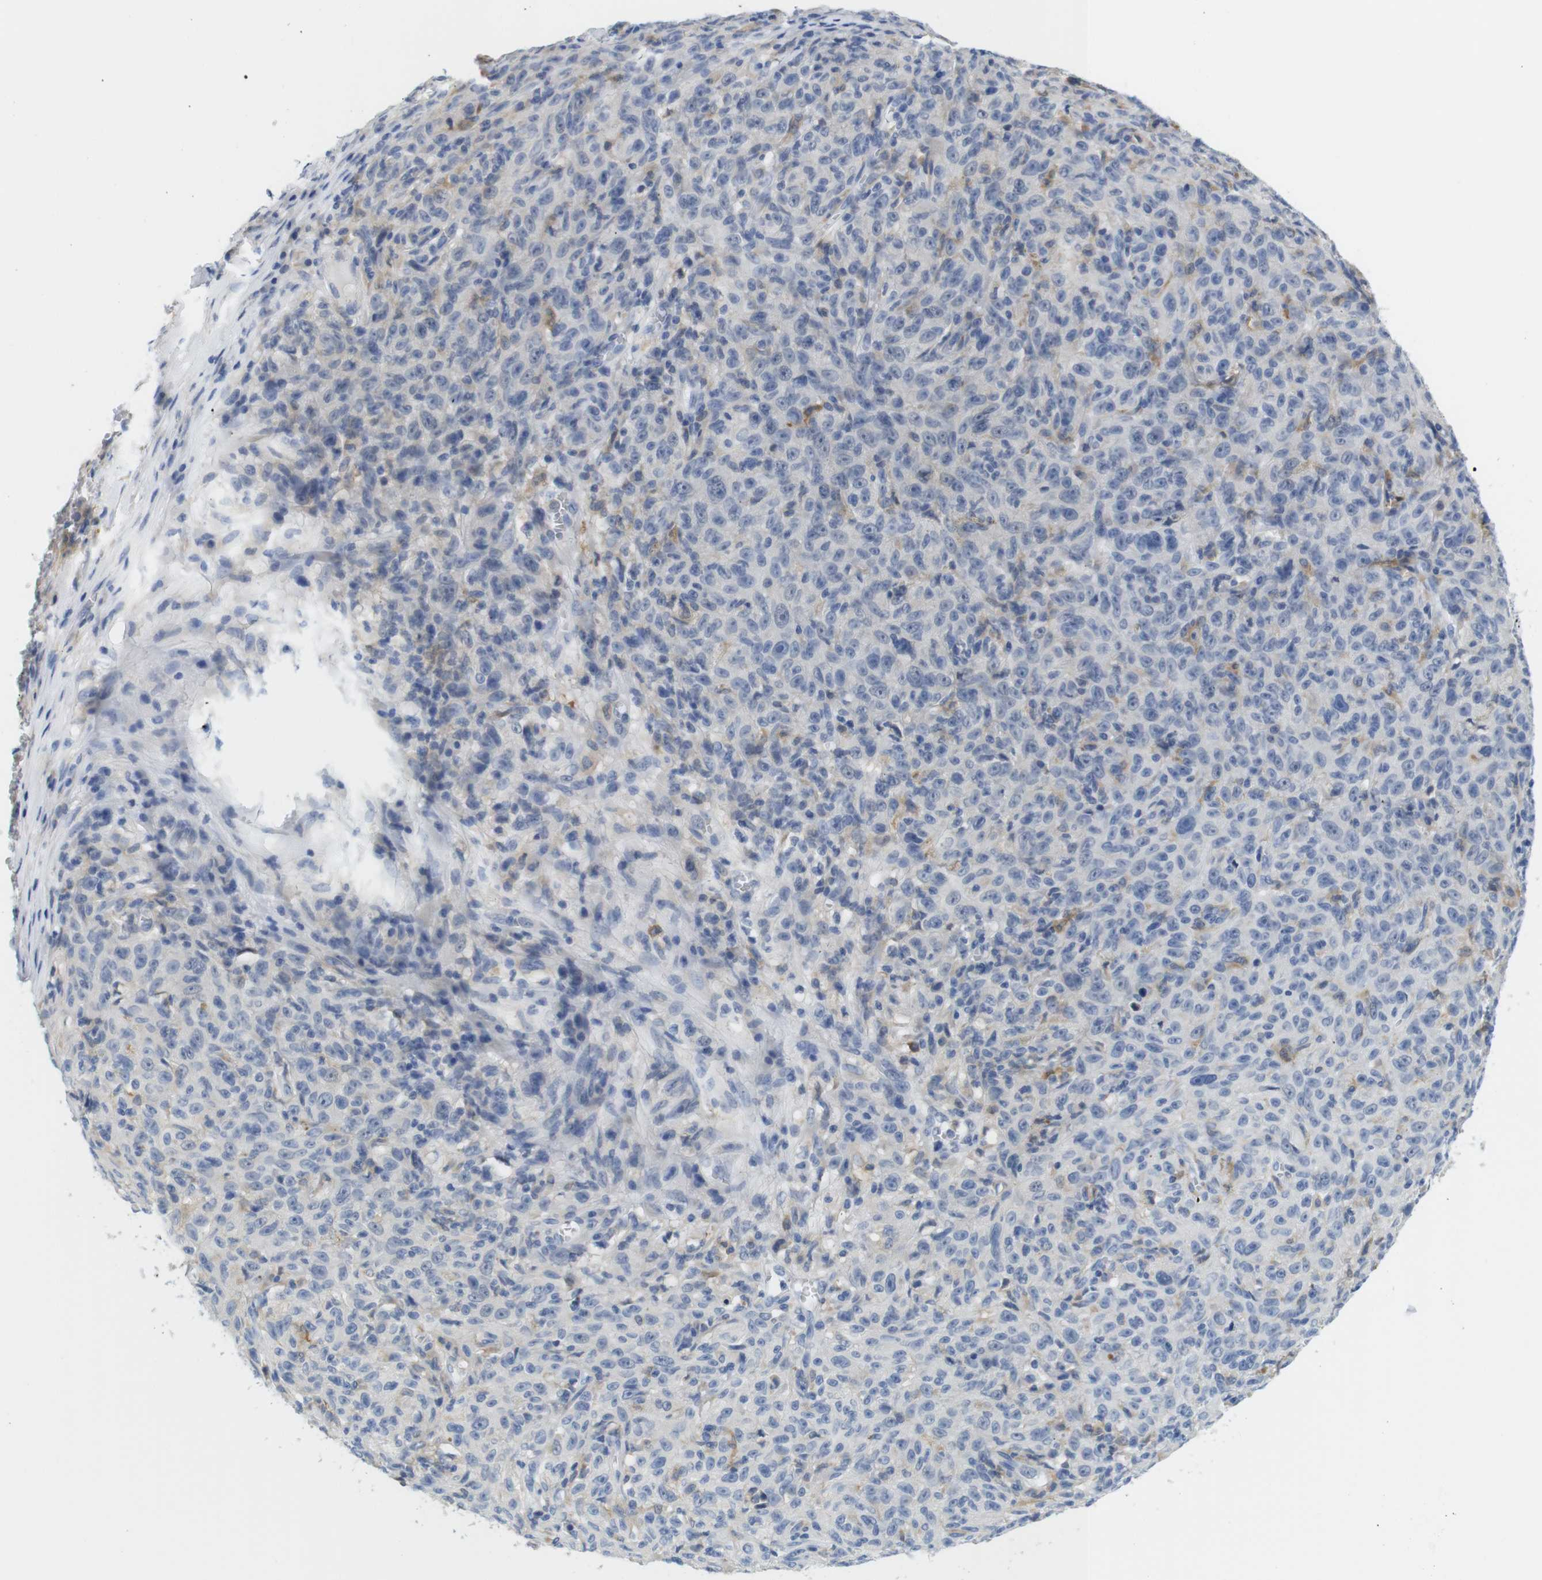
{"staining": {"intensity": "negative", "quantity": "none", "location": "none"}, "tissue": "melanoma", "cell_type": "Tumor cells", "image_type": "cancer", "snomed": [{"axis": "morphology", "description": "Malignant melanoma, NOS"}, {"axis": "topography", "description": "Skin"}], "caption": "Malignant melanoma was stained to show a protein in brown. There is no significant staining in tumor cells.", "gene": "NEBL", "patient": {"sex": "female", "age": 82}}